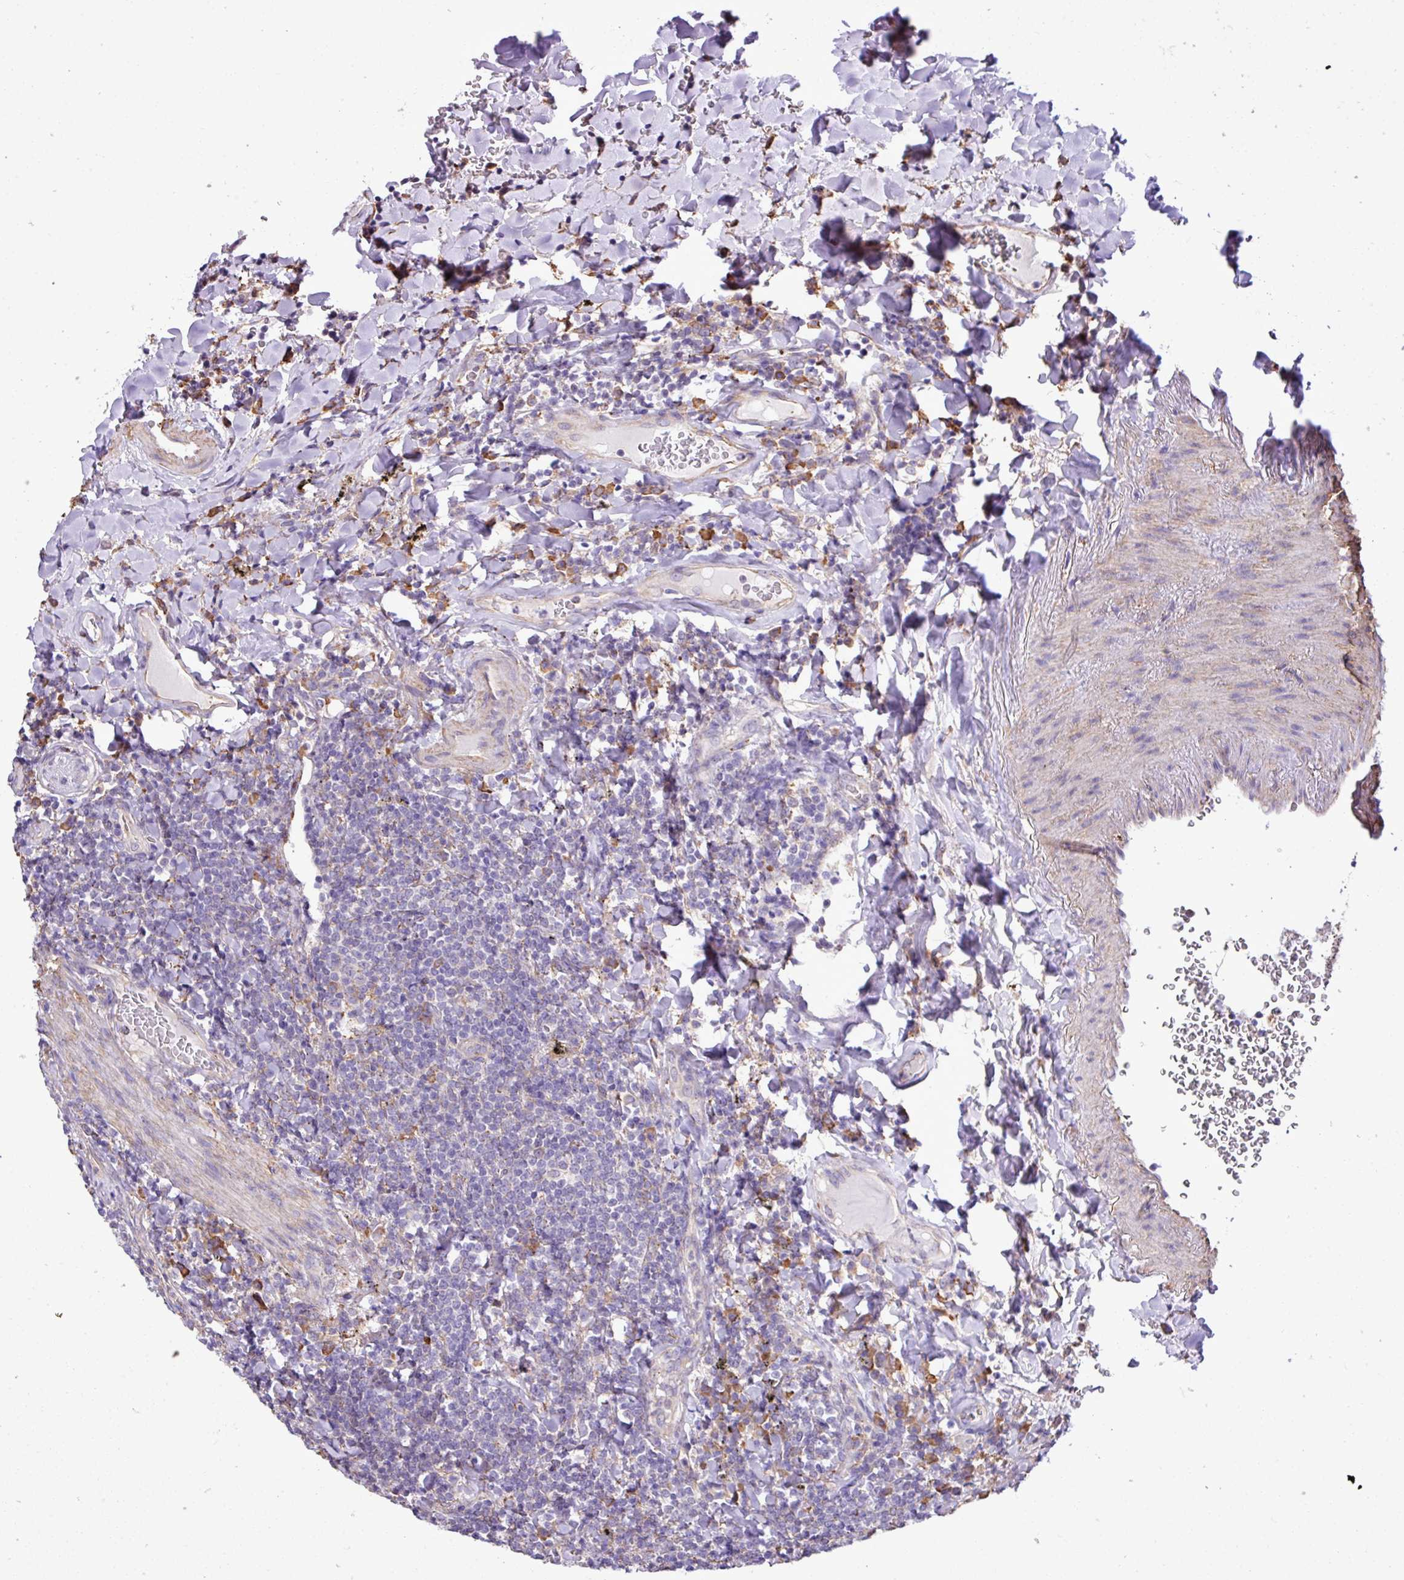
{"staining": {"intensity": "negative", "quantity": "none", "location": "none"}, "tissue": "lymphoma", "cell_type": "Tumor cells", "image_type": "cancer", "snomed": [{"axis": "morphology", "description": "Malignant lymphoma, non-Hodgkin's type, Low grade"}, {"axis": "topography", "description": "Lung"}], "caption": "DAB immunohistochemical staining of human low-grade malignant lymphoma, non-Hodgkin's type reveals no significant positivity in tumor cells. (DAB (3,3'-diaminobenzidine) immunohistochemistry with hematoxylin counter stain).", "gene": "ZSCAN5A", "patient": {"sex": "female", "age": 71}}